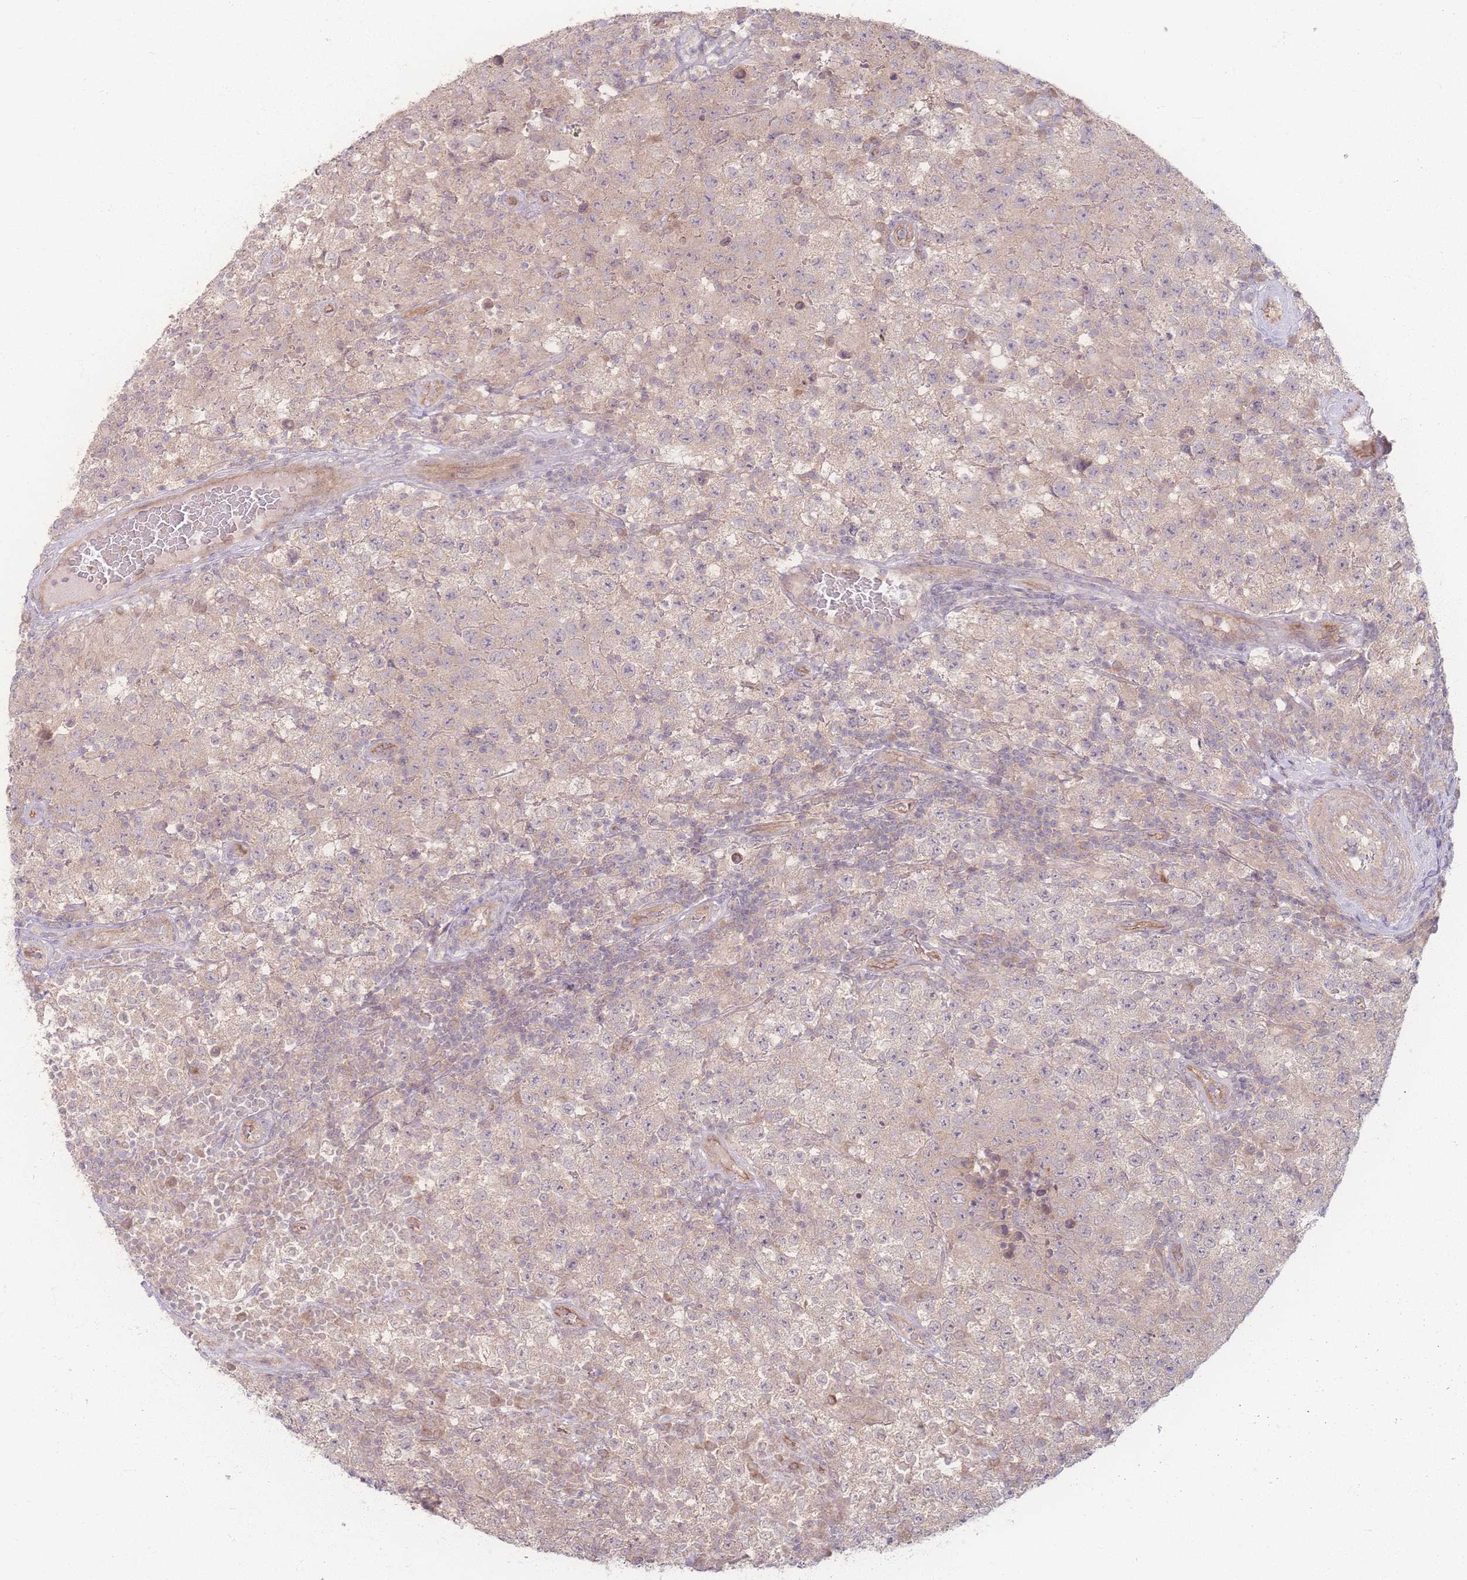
{"staining": {"intensity": "weak", "quantity": ">75%", "location": "cytoplasmic/membranous"}, "tissue": "testis cancer", "cell_type": "Tumor cells", "image_type": "cancer", "snomed": [{"axis": "morphology", "description": "Seminoma, NOS"}, {"axis": "morphology", "description": "Carcinoma, Embryonal, NOS"}, {"axis": "topography", "description": "Testis"}], "caption": "Immunohistochemistry (IHC) histopathology image of seminoma (testis) stained for a protein (brown), which reveals low levels of weak cytoplasmic/membranous positivity in about >75% of tumor cells.", "gene": "INSR", "patient": {"sex": "male", "age": 41}}